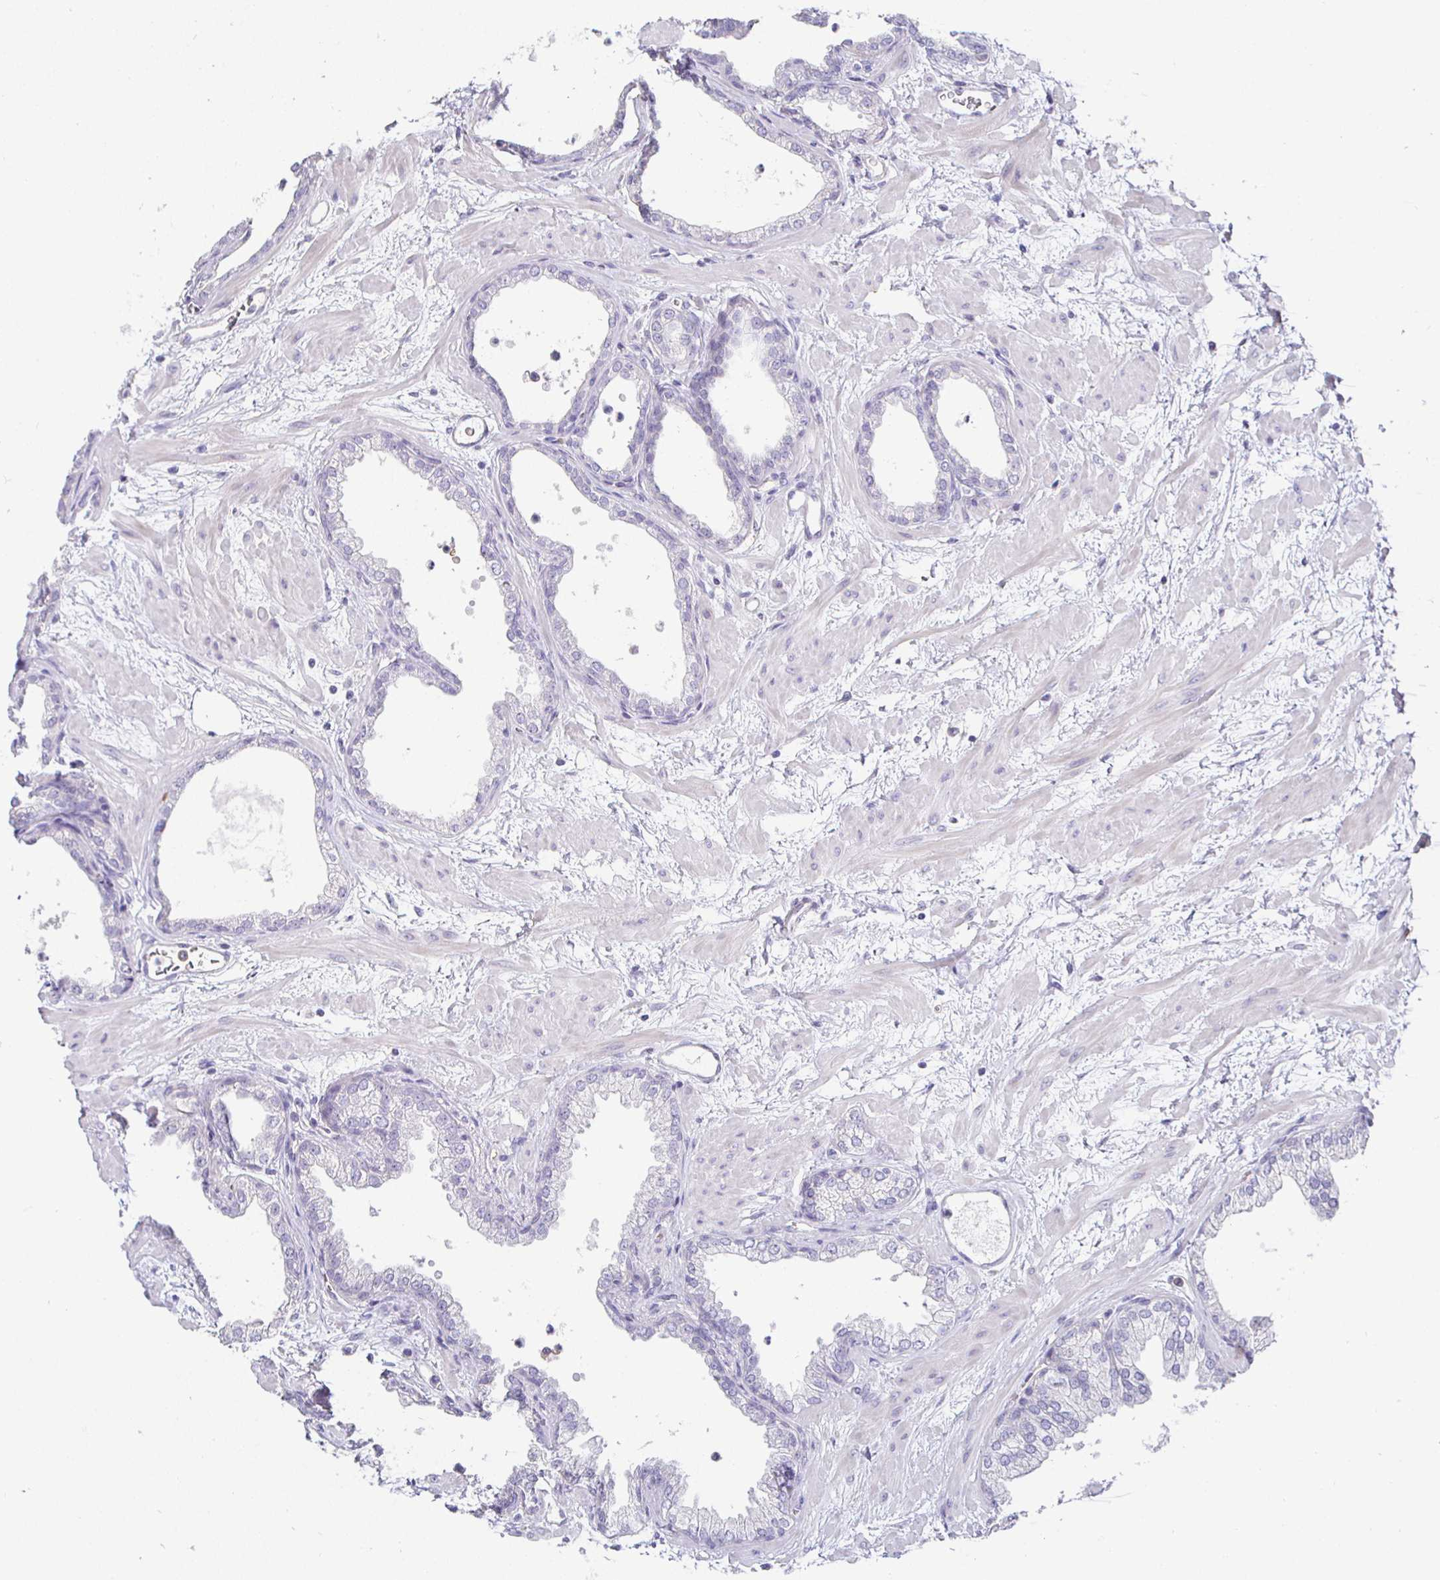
{"staining": {"intensity": "negative", "quantity": "none", "location": "none"}, "tissue": "prostate", "cell_type": "Glandular cells", "image_type": "normal", "snomed": [{"axis": "morphology", "description": "Normal tissue, NOS"}, {"axis": "topography", "description": "Prostate"}], "caption": "IHC image of normal prostate: human prostate stained with DAB reveals no significant protein staining in glandular cells.", "gene": "SIRPA", "patient": {"sex": "male", "age": 37}}